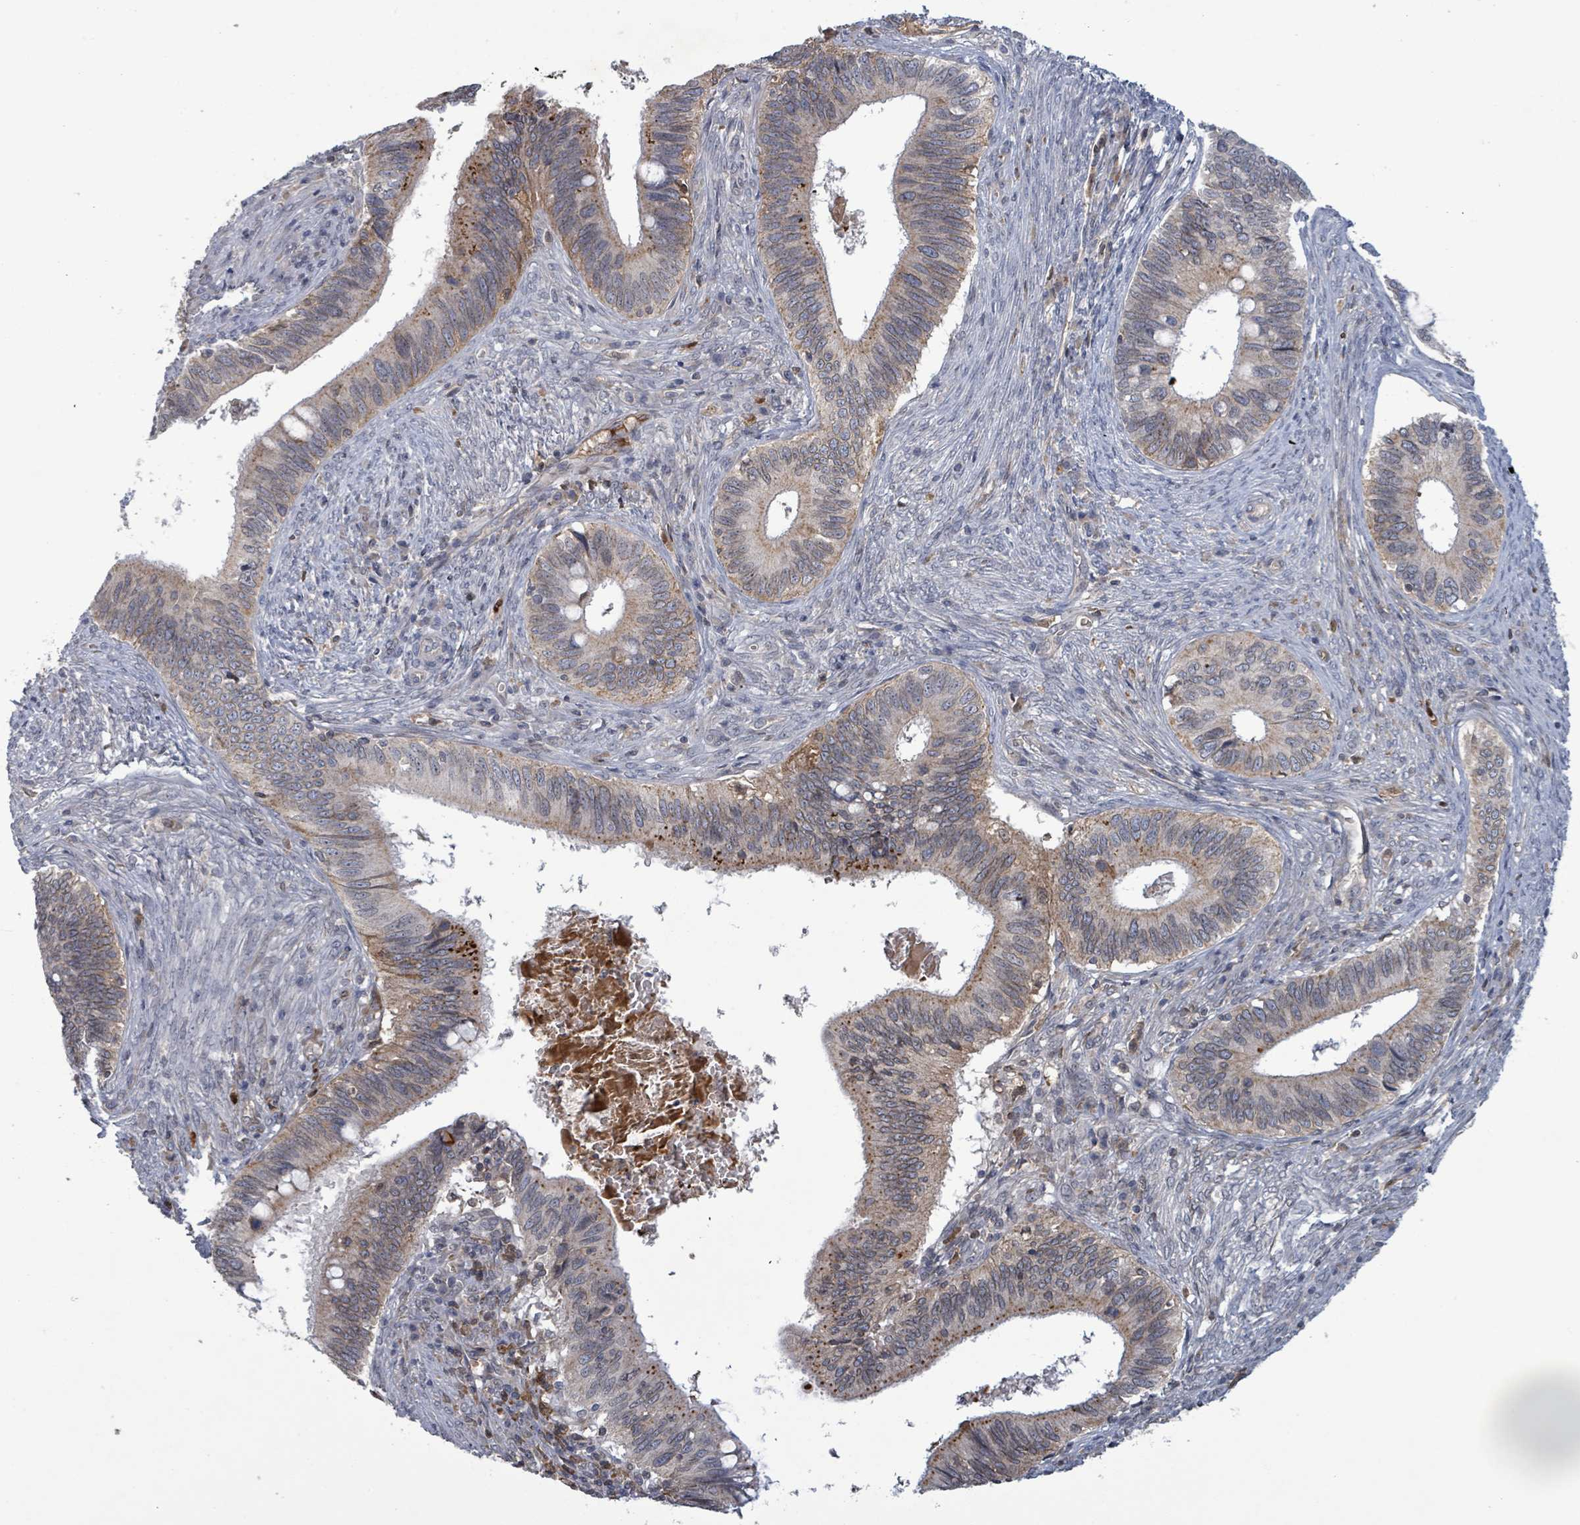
{"staining": {"intensity": "moderate", "quantity": "<25%", "location": "cytoplasmic/membranous"}, "tissue": "cervical cancer", "cell_type": "Tumor cells", "image_type": "cancer", "snomed": [{"axis": "morphology", "description": "Adenocarcinoma, NOS"}, {"axis": "topography", "description": "Cervix"}], "caption": "Immunohistochemical staining of cervical adenocarcinoma exhibits moderate cytoplasmic/membranous protein positivity in approximately <25% of tumor cells.", "gene": "GRM8", "patient": {"sex": "female", "age": 42}}